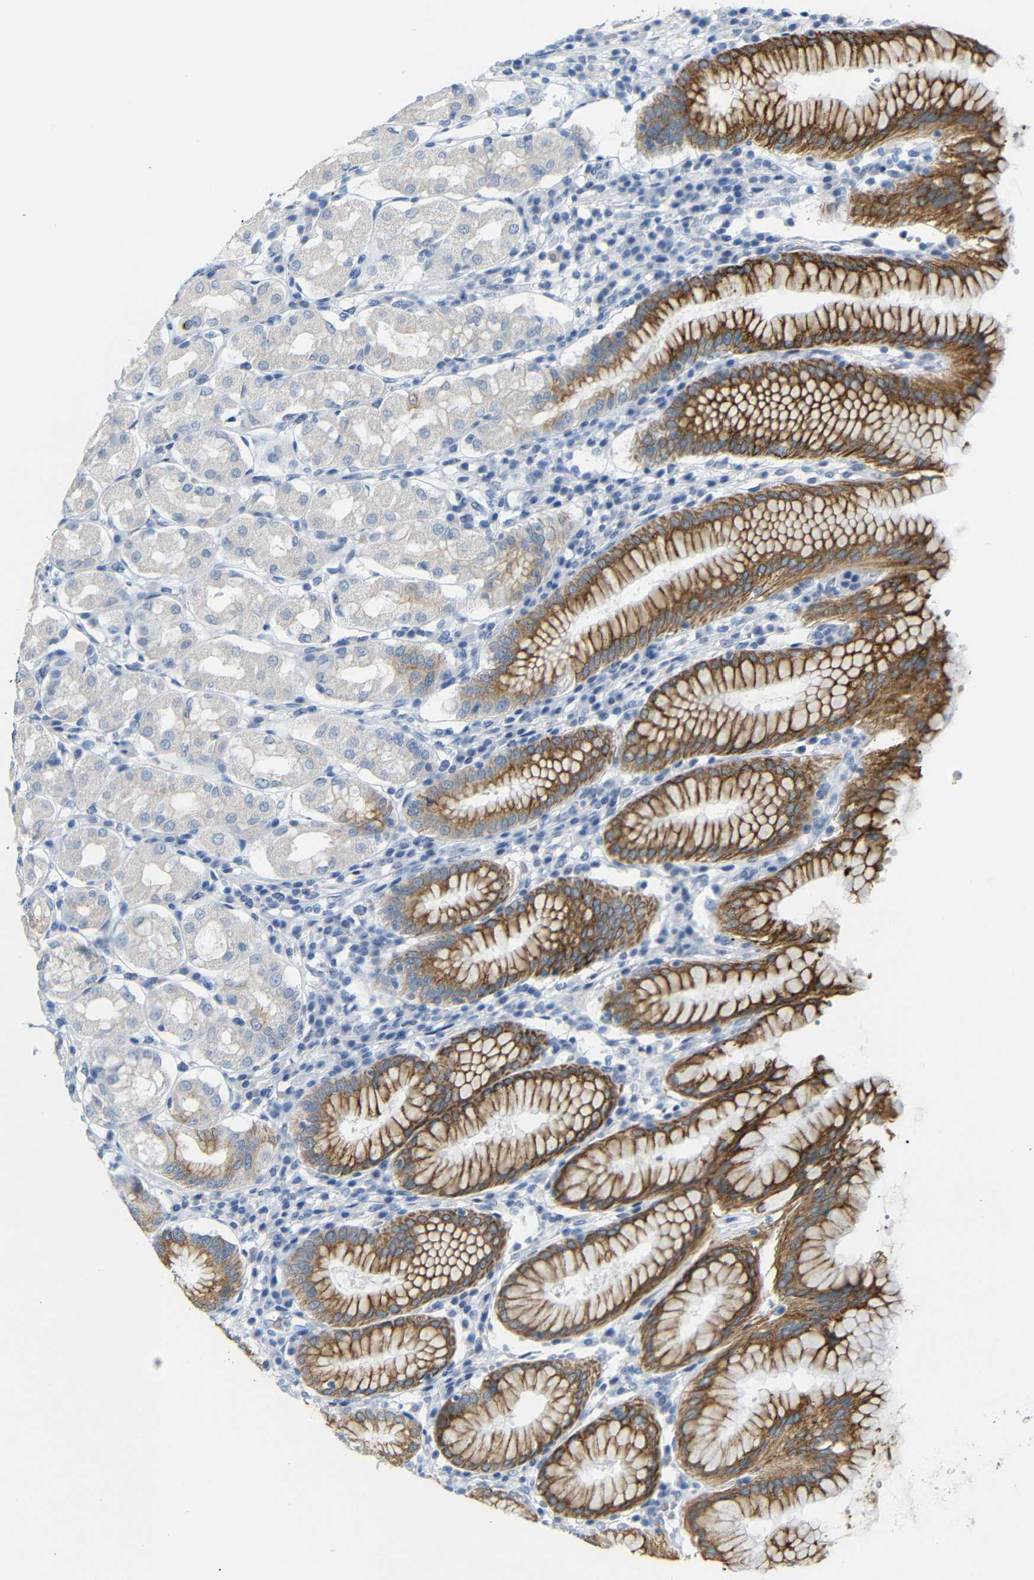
{"staining": {"intensity": "moderate", "quantity": "25%-75%", "location": "cytoplasmic/membranous"}, "tissue": "stomach", "cell_type": "Glandular cells", "image_type": "normal", "snomed": [{"axis": "morphology", "description": "Normal tissue, NOS"}, {"axis": "topography", "description": "Stomach"}, {"axis": "topography", "description": "Stomach, lower"}], "caption": "Immunohistochemical staining of unremarkable human stomach reveals 25%-75% levels of moderate cytoplasmic/membranous protein staining in about 25%-75% of glandular cells. Nuclei are stained in blue.", "gene": "DYNAP", "patient": {"sex": "female", "age": 56}}